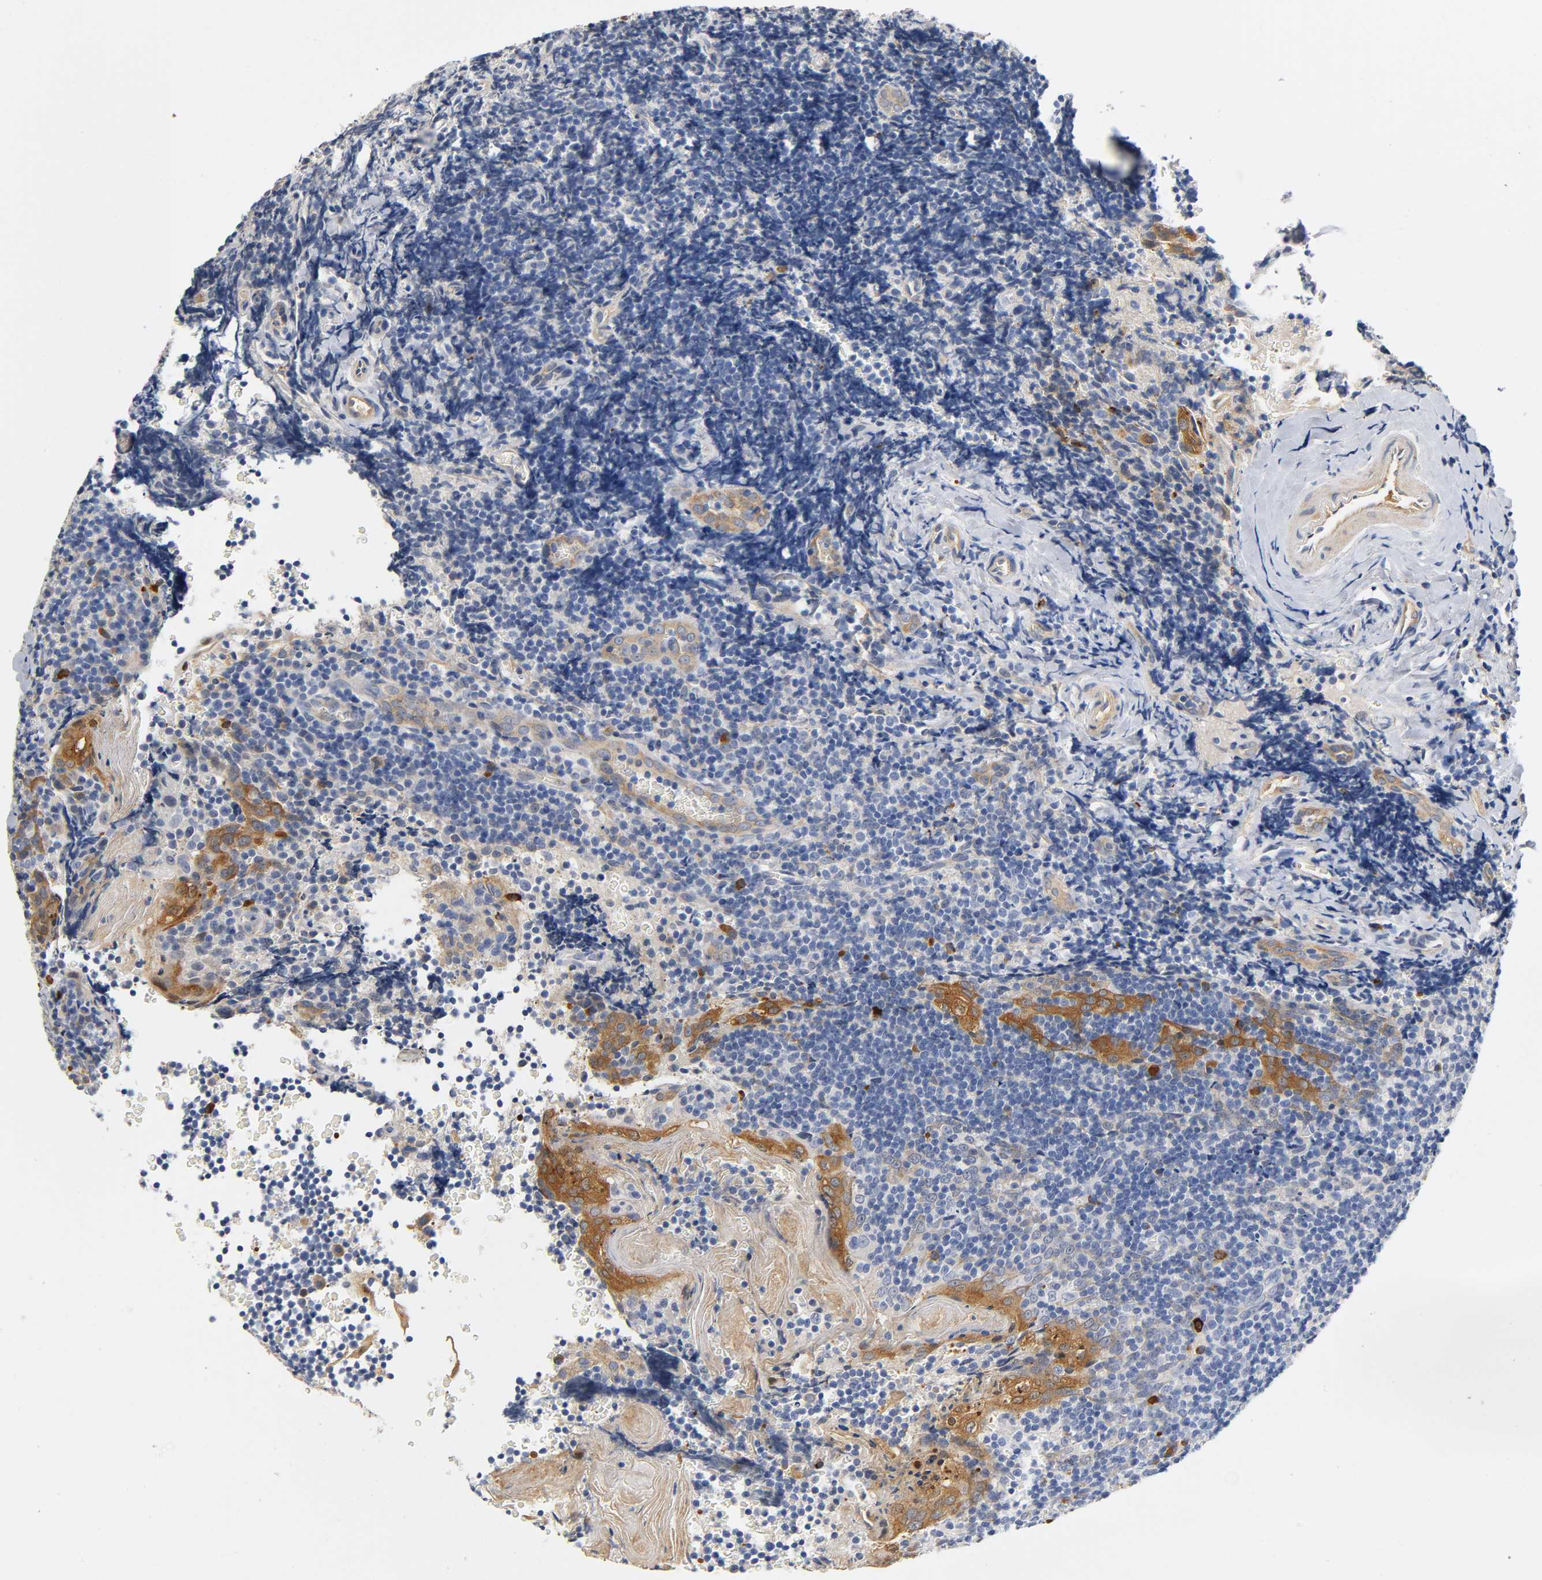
{"staining": {"intensity": "moderate", "quantity": "<25%", "location": "cytoplasmic/membranous"}, "tissue": "tonsil", "cell_type": "Germinal center cells", "image_type": "normal", "snomed": [{"axis": "morphology", "description": "Normal tissue, NOS"}, {"axis": "topography", "description": "Tonsil"}], "caption": "Germinal center cells reveal moderate cytoplasmic/membranous expression in about <25% of cells in benign tonsil.", "gene": "TNC", "patient": {"sex": "male", "age": 20}}